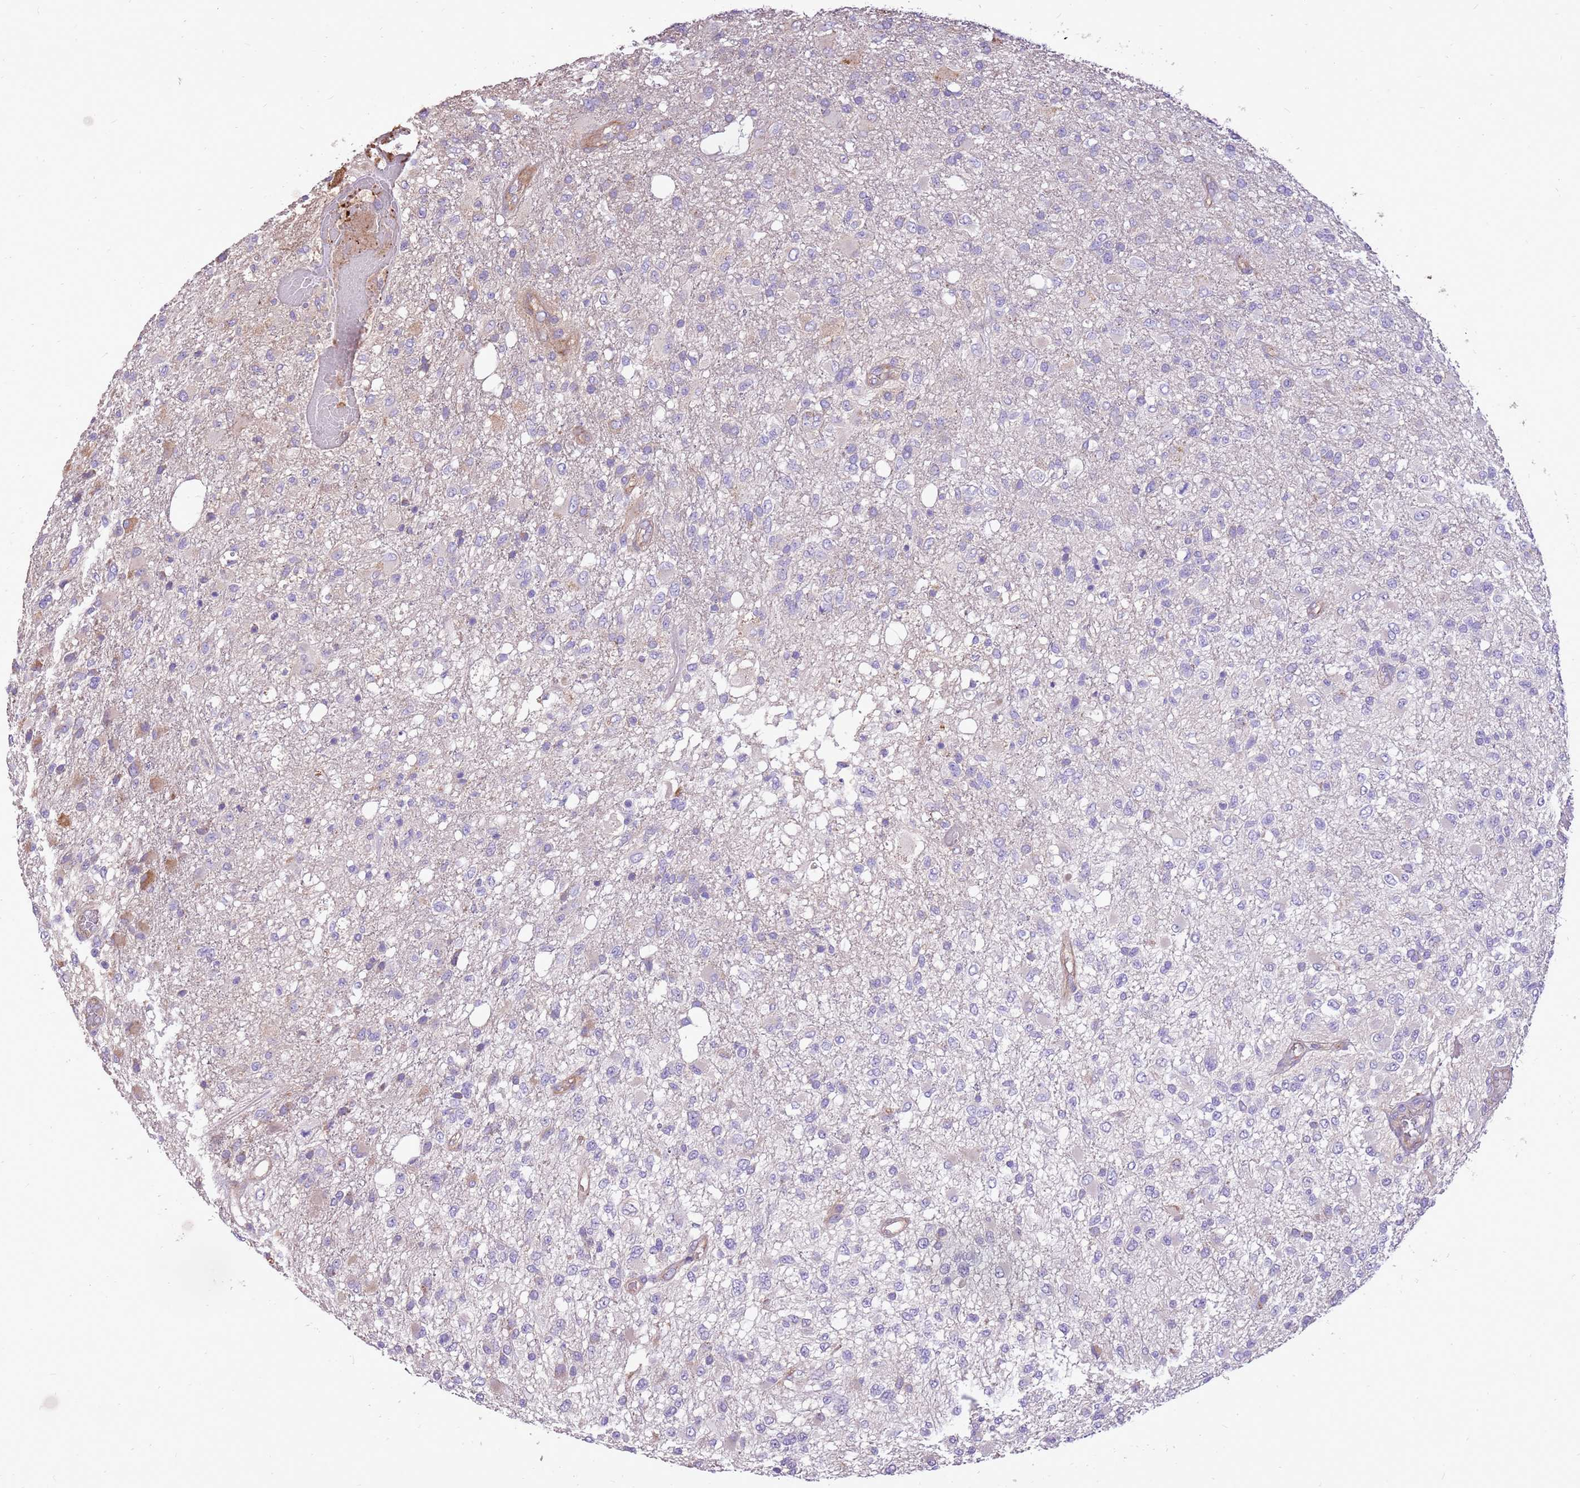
{"staining": {"intensity": "negative", "quantity": "none", "location": "none"}, "tissue": "glioma", "cell_type": "Tumor cells", "image_type": "cancer", "snomed": [{"axis": "morphology", "description": "Glioma, malignant, High grade"}, {"axis": "topography", "description": "Brain"}], "caption": "High power microscopy micrograph of an IHC micrograph of glioma, revealing no significant expression in tumor cells.", "gene": "WASHC4", "patient": {"sex": "female", "age": 74}}